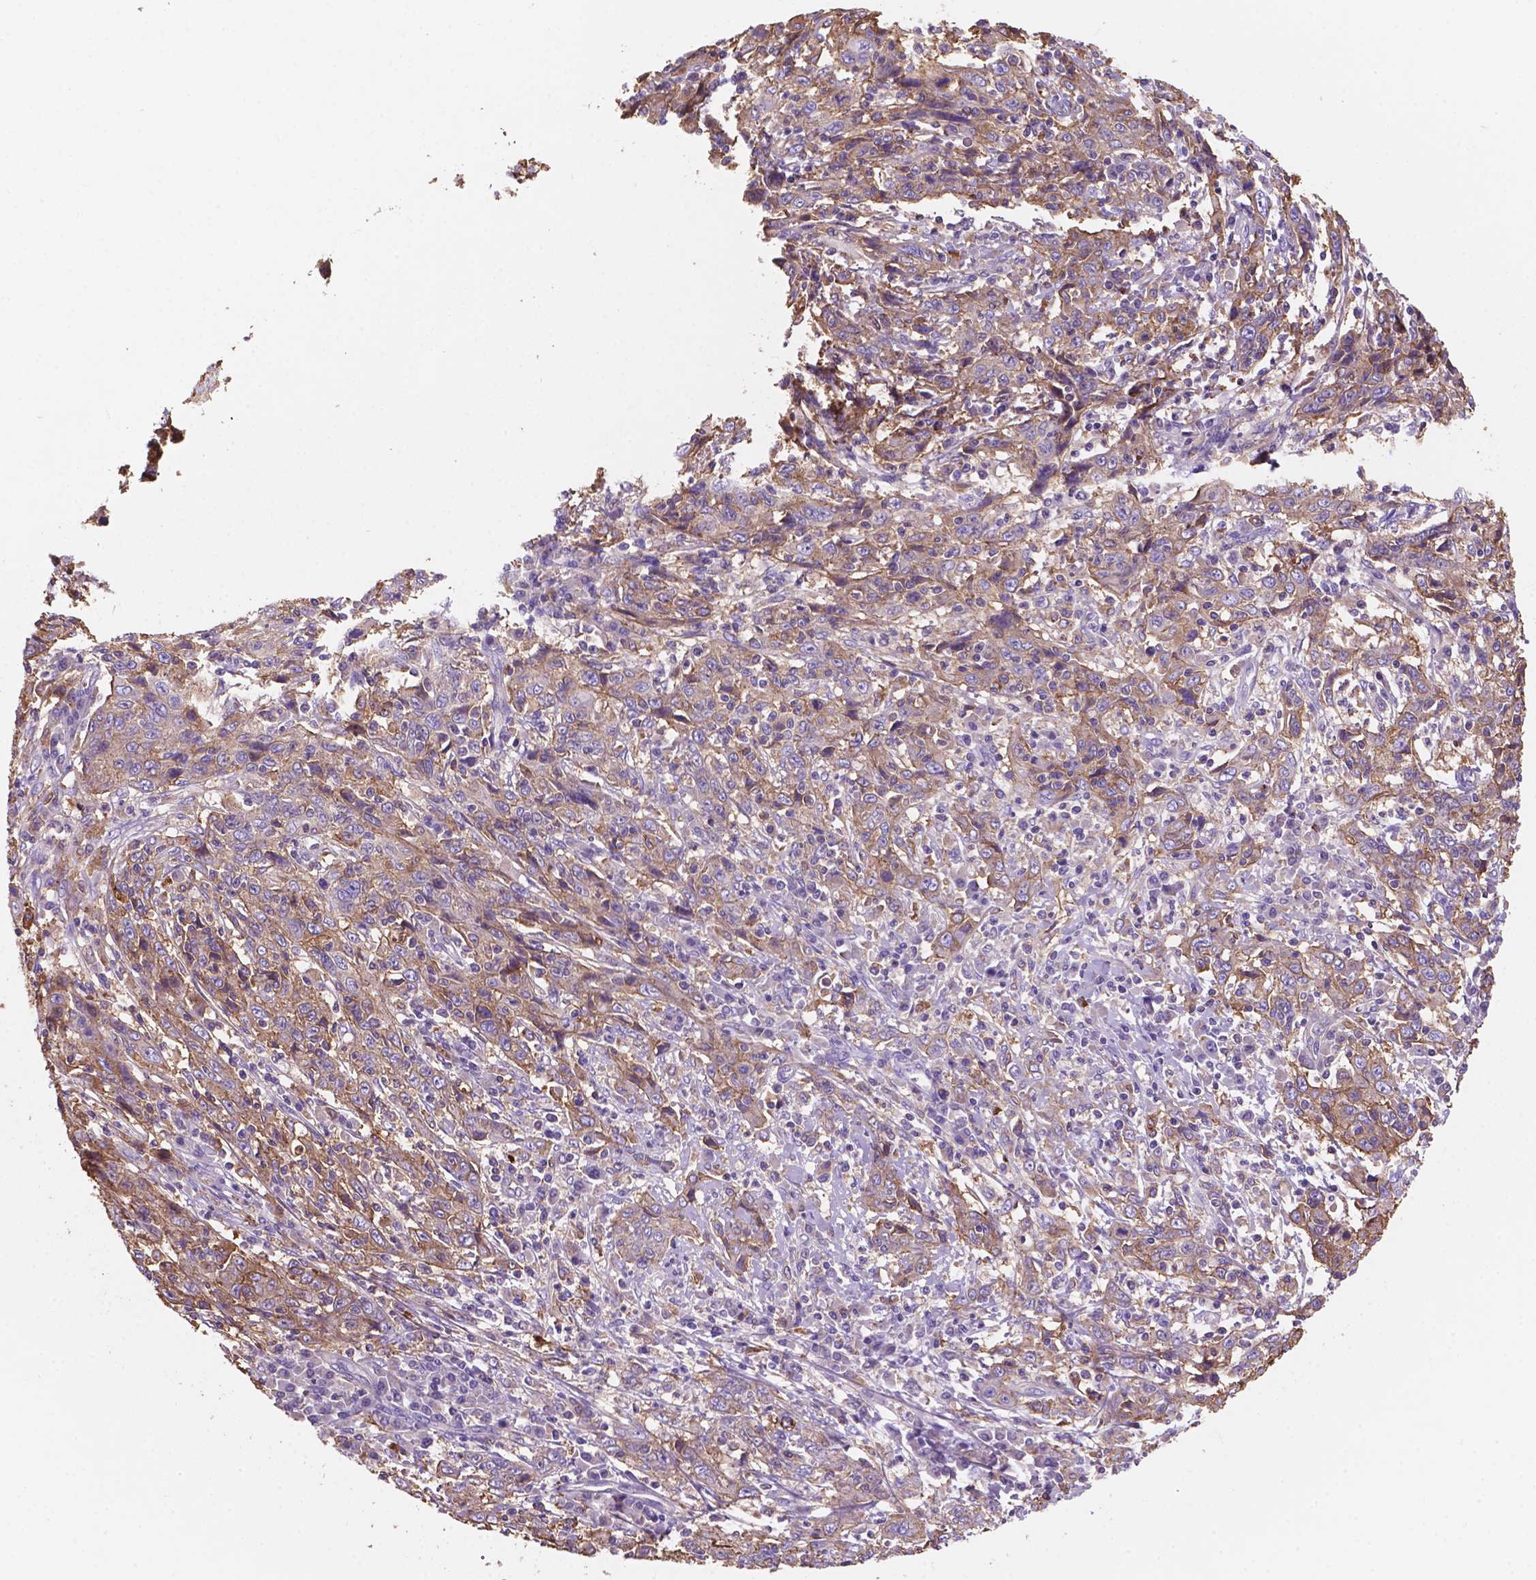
{"staining": {"intensity": "weak", "quantity": ">75%", "location": "cytoplasmic/membranous"}, "tissue": "cervical cancer", "cell_type": "Tumor cells", "image_type": "cancer", "snomed": [{"axis": "morphology", "description": "Squamous cell carcinoma, NOS"}, {"axis": "topography", "description": "Cervix"}], "caption": "Immunohistochemistry of cervical squamous cell carcinoma demonstrates low levels of weak cytoplasmic/membranous staining in approximately >75% of tumor cells. Immunohistochemistry (ihc) stains the protein of interest in brown and the nuclei are stained blue.", "gene": "MKRN2OS", "patient": {"sex": "female", "age": 46}}